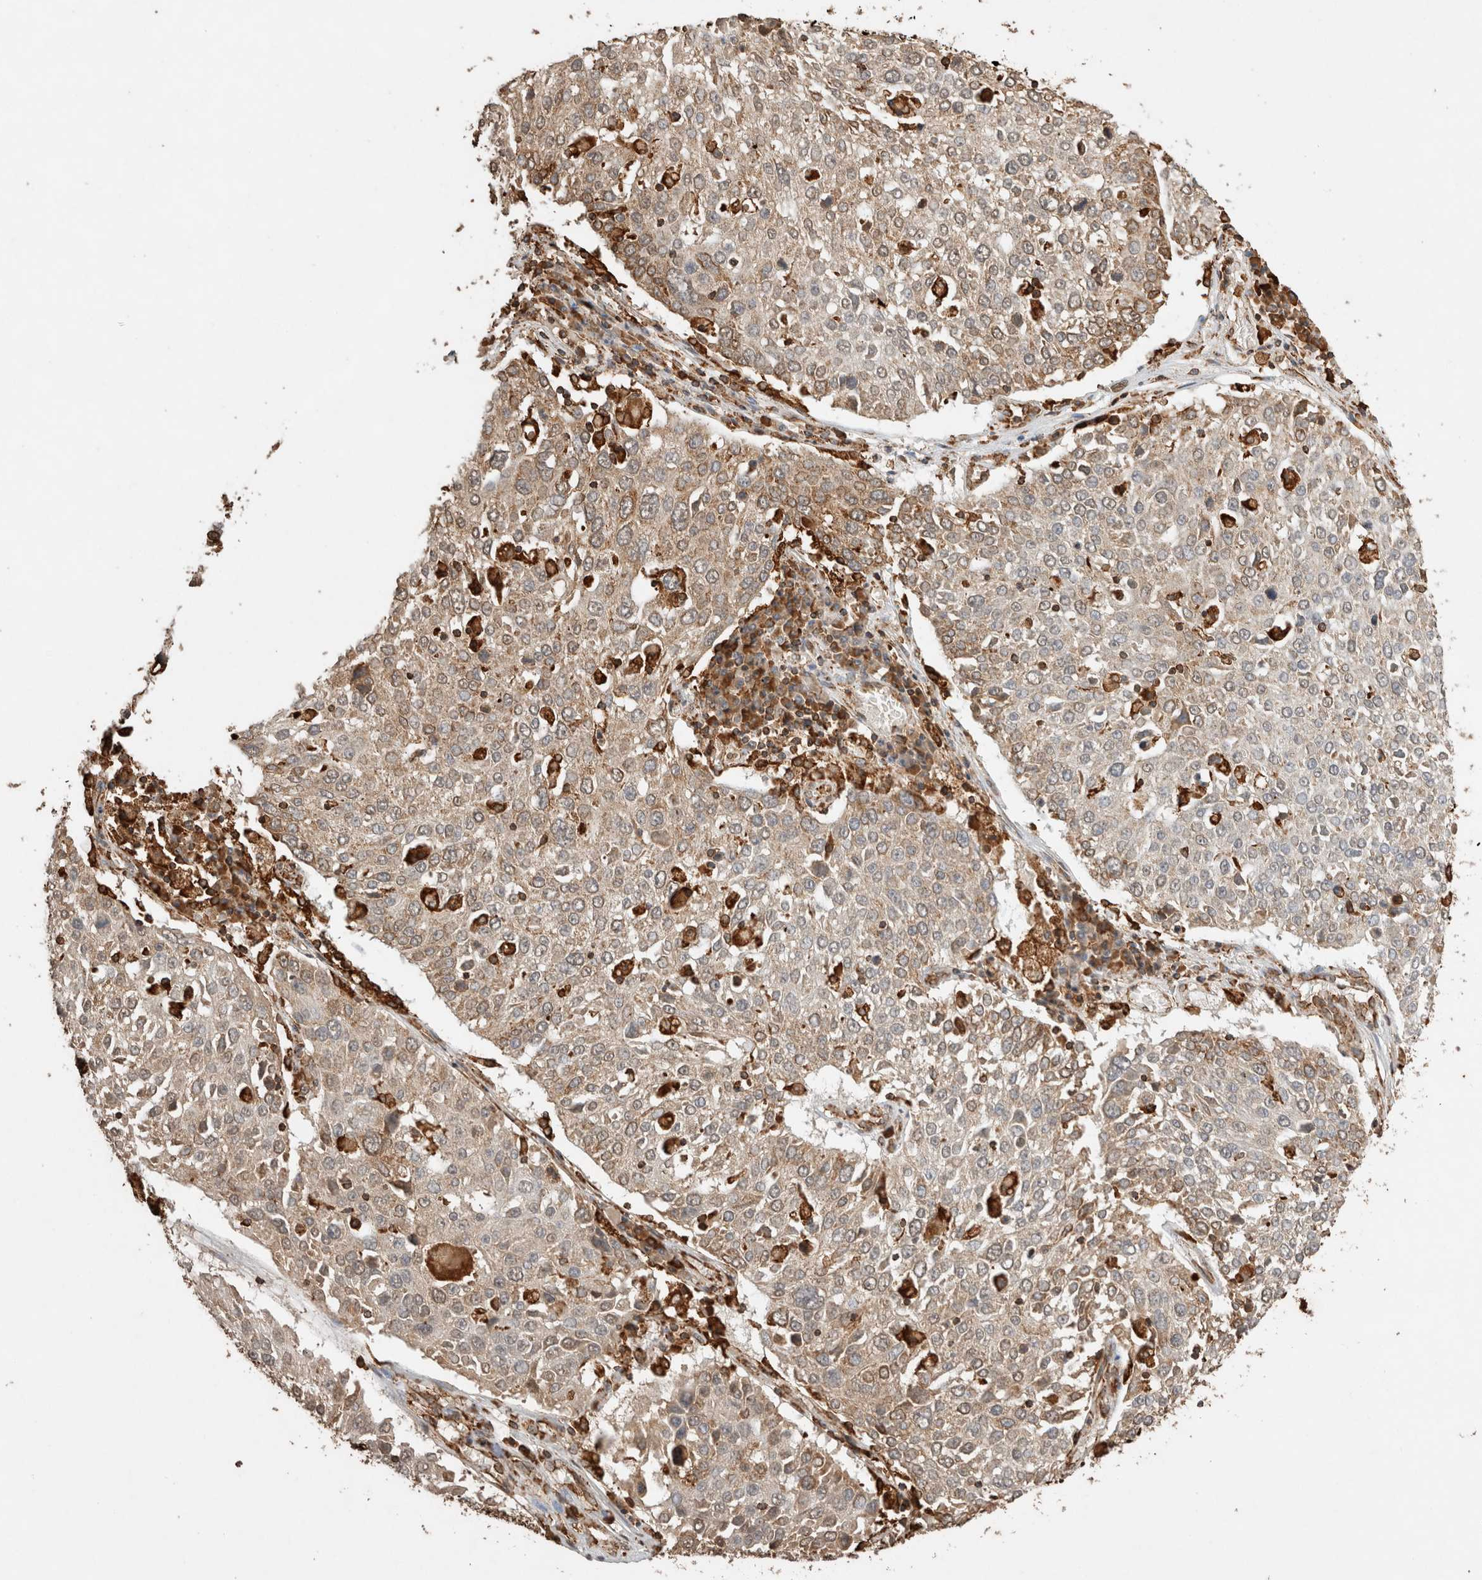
{"staining": {"intensity": "weak", "quantity": "25%-75%", "location": "cytoplasmic/membranous"}, "tissue": "lung cancer", "cell_type": "Tumor cells", "image_type": "cancer", "snomed": [{"axis": "morphology", "description": "Squamous cell carcinoma, NOS"}, {"axis": "topography", "description": "Lung"}], "caption": "A micrograph of human lung squamous cell carcinoma stained for a protein shows weak cytoplasmic/membranous brown staining in tumor cells.", "gene": "ERAP1", "patient": {"sex": "male", "age": 65}}